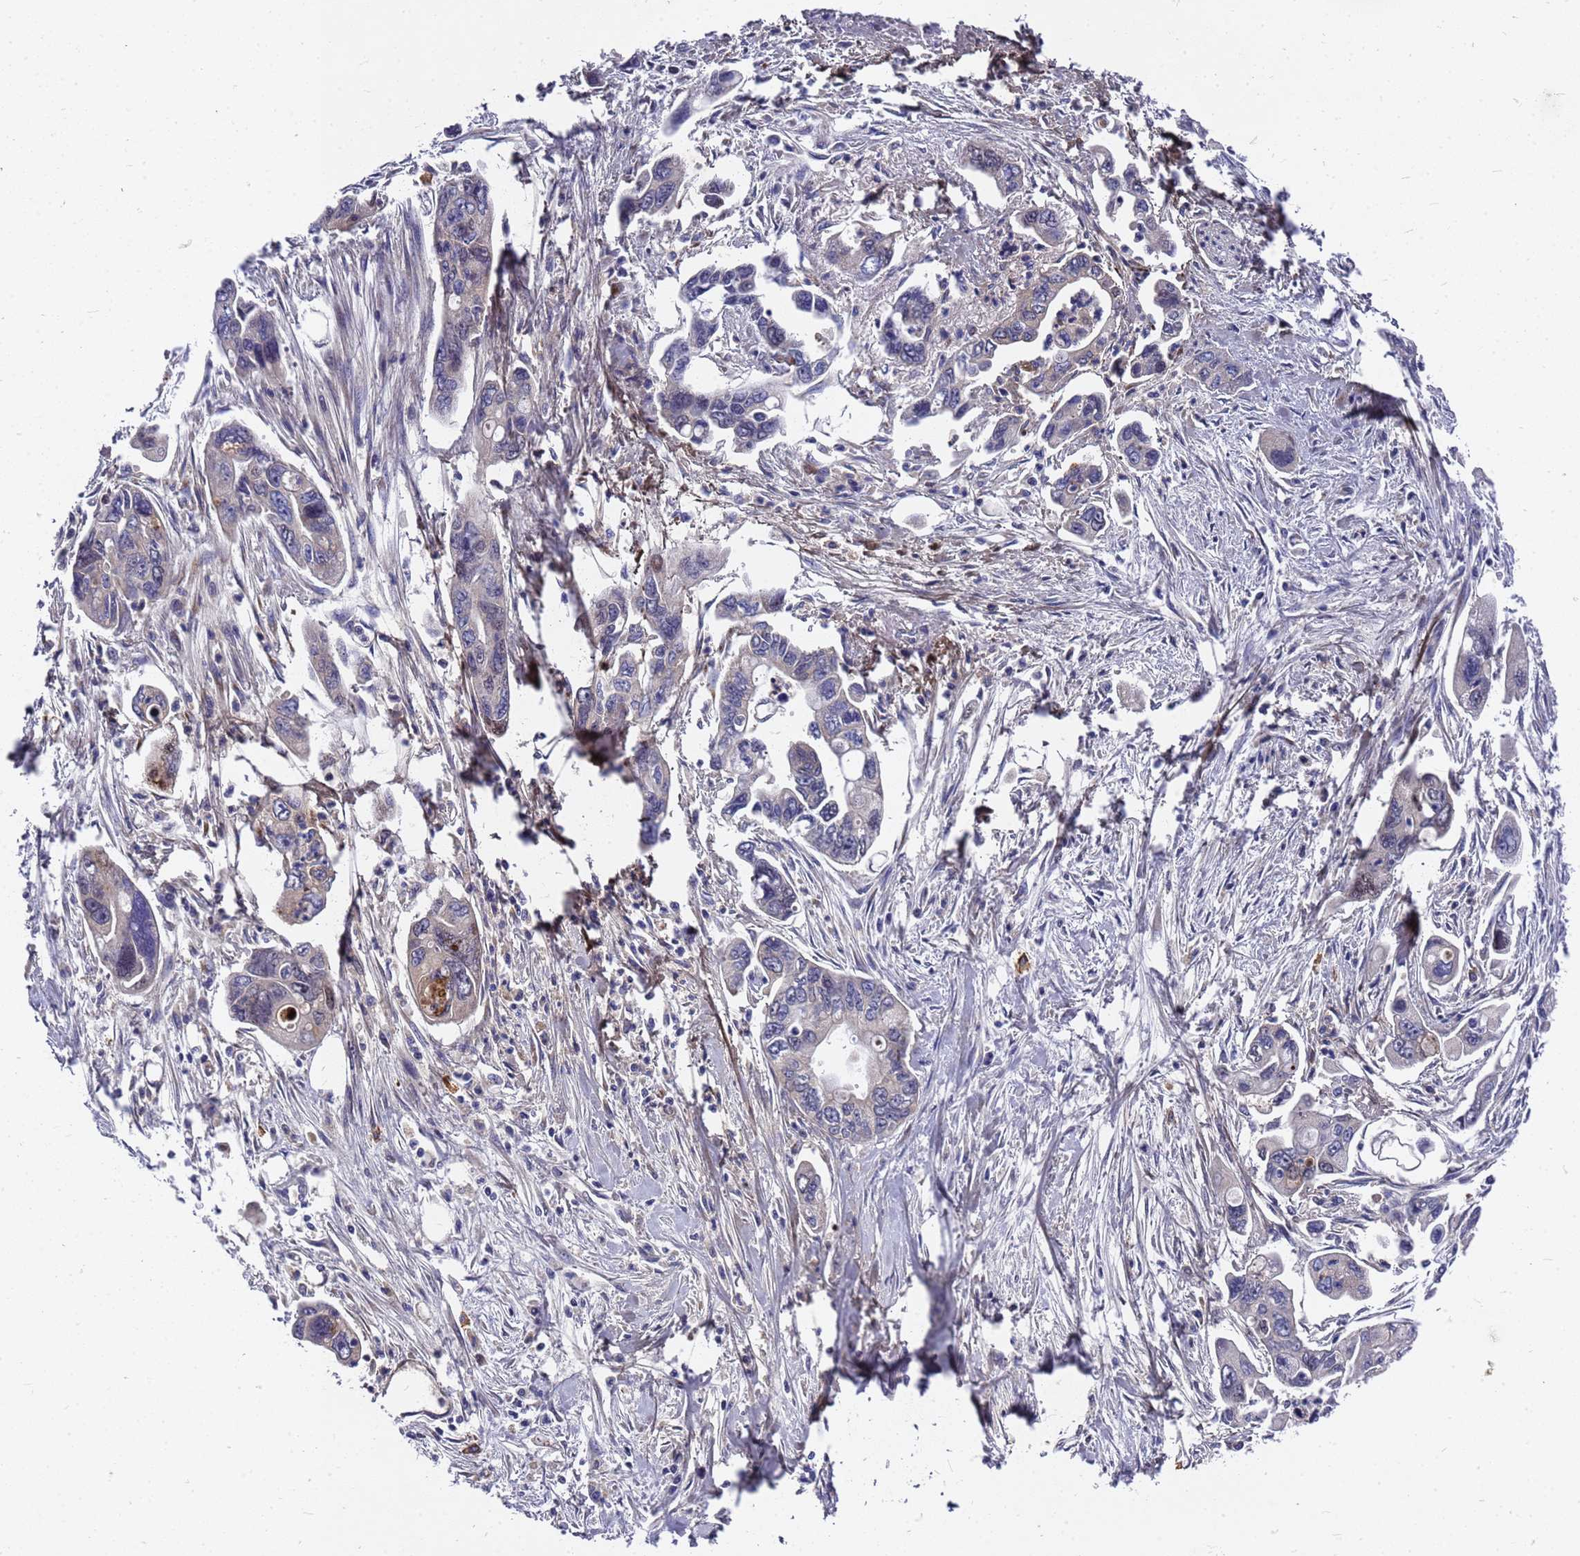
{"staining": {"intensity": "negative", "quantity": "none", "location": "none"}, "tissue": "pancreatic cancer", "cell_type": "Tumor cells", "image_type": "cancer", "snomed": [{"axis": "morphology", "description": "Adenocarcinoma, NOS"}, {"axis": "topography", "description": "Pancreas"}], "caption": "High power microscopy histopathology image of an immunohistochemistry (IHC) histopathology image of pancreatic cancer (adenocarcinoma), revealing no significant staining in tumor cells.", "gene": "ZNF717", "patient": {"sex": "male", "age": 70}}